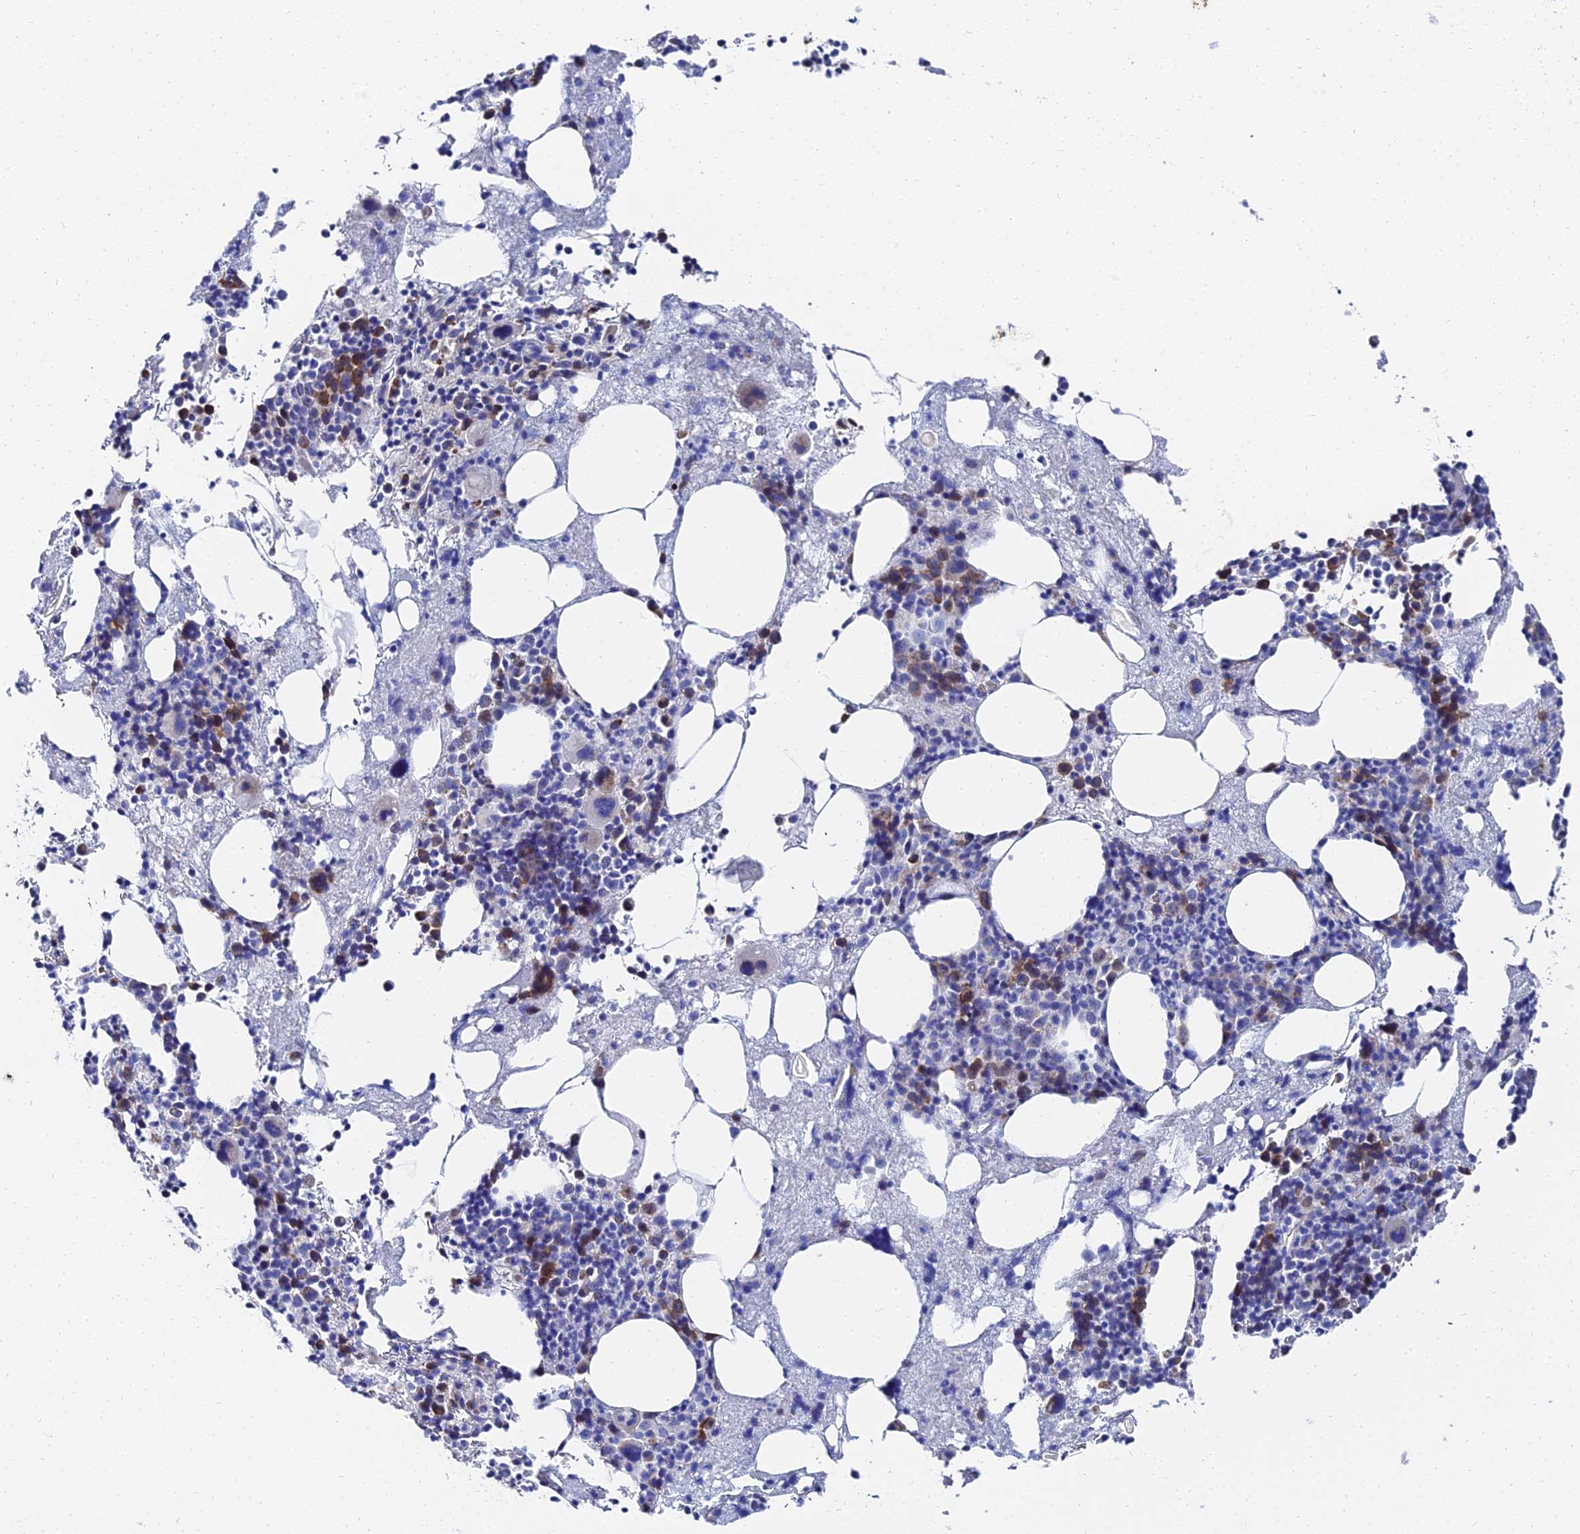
{"staining": {"intensity": "strong", "quantity": "<25%", "location": "cytoplasmic/membranous"}, "tissue": "bone marrow", "cell_type": "Hematopoietic cells", "image_type": "normal", "snomed": [{"axis": "morphology", "description": "Normal tissue, NOS"}, {"axis": "topography", "description": "Bone marrow"}], "caption": "Immunohistochemical staining of normal bone marrow exhibits medium levels of strong cytoplasmic/membranous positivity in approximately <25% of hematopoietic cells.", "gene": "PTTG1", "patient": {"sex": "male", "age": 75}}